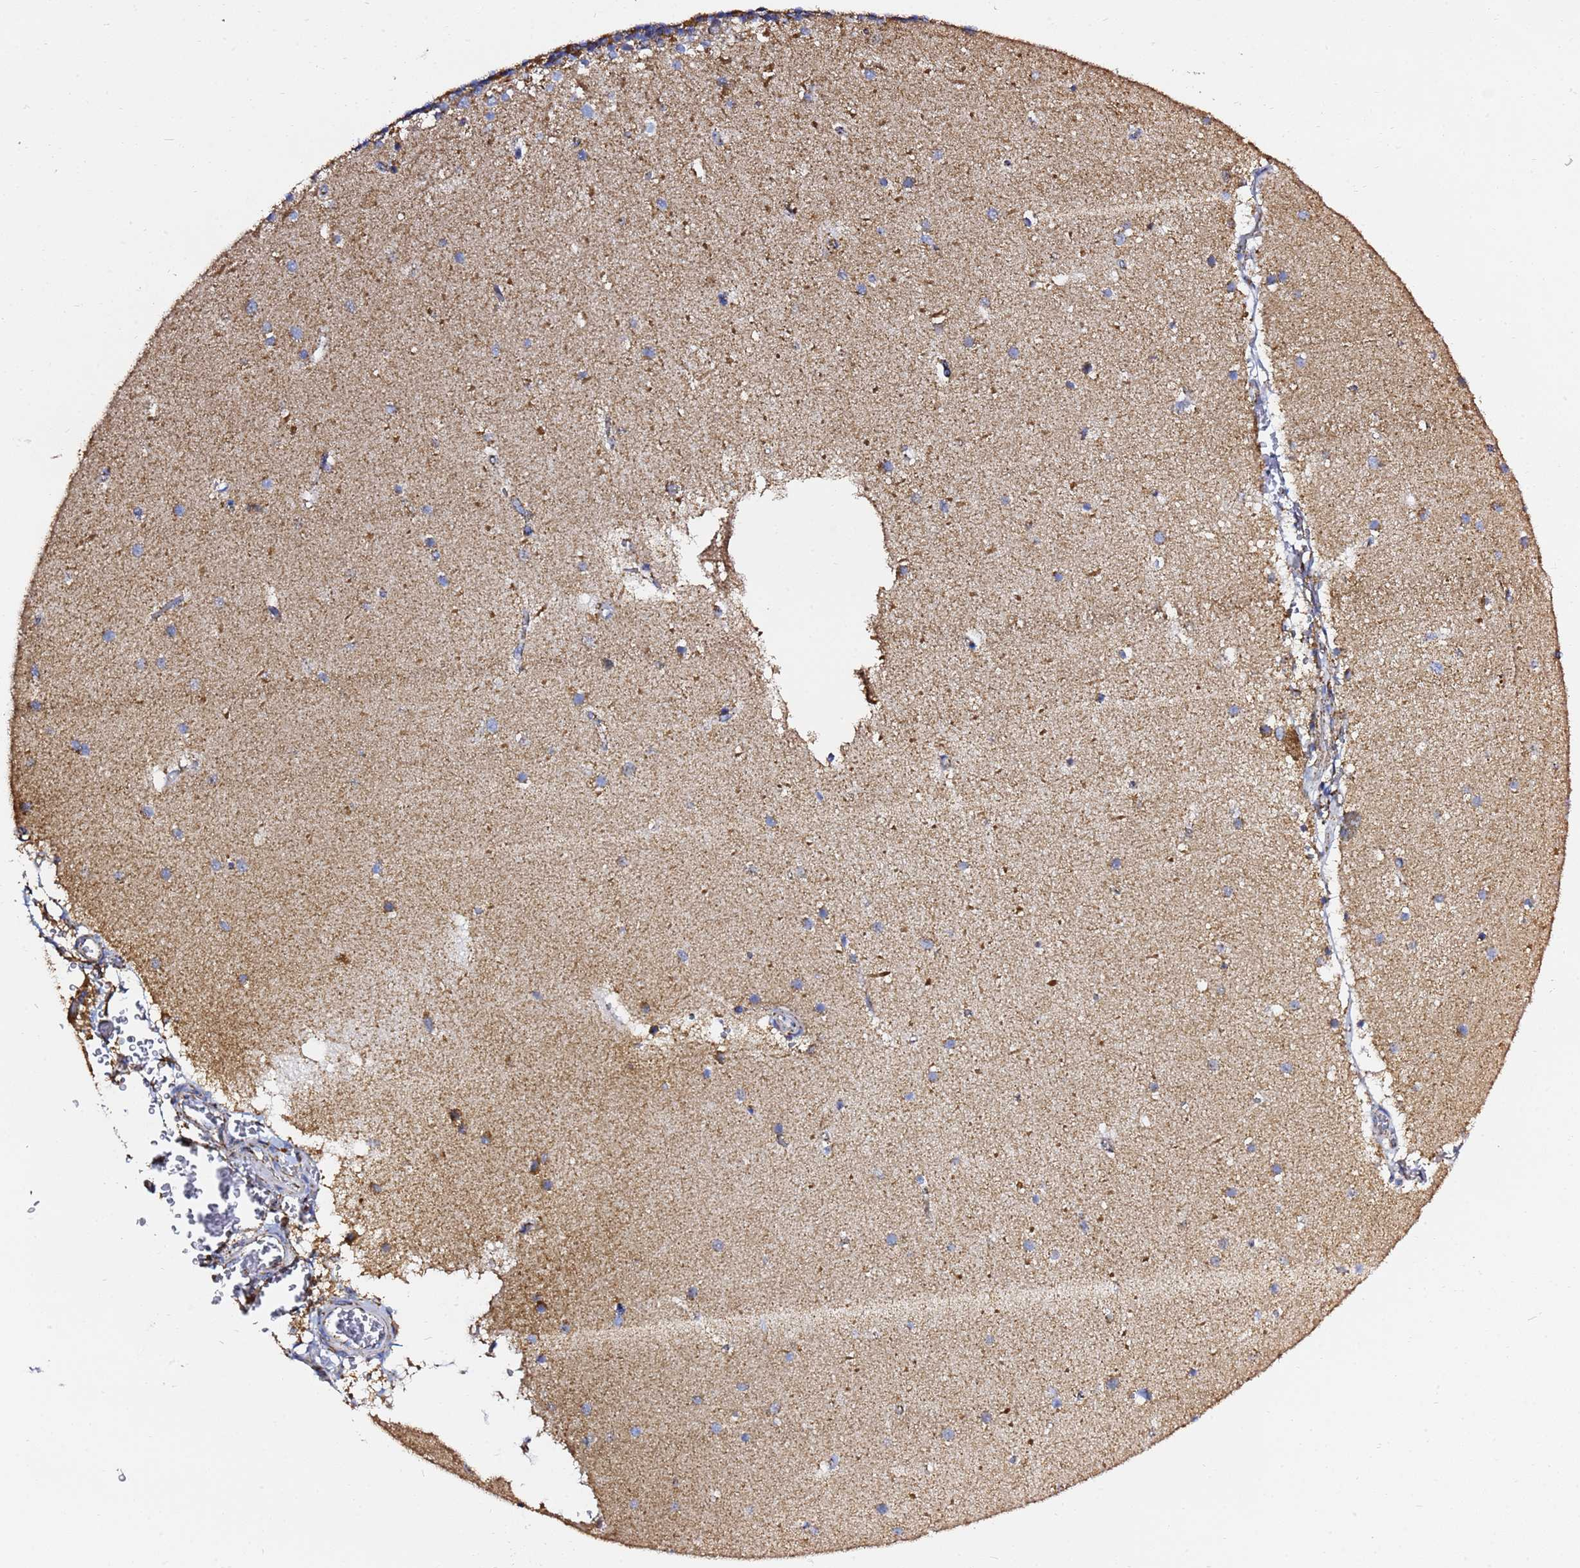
{"staining": {"intensity": "strong", "quantity": "25%-75%", "location": "cytoplasmic/membranous"}, "tissue": "cerebellum", "cell_type": "Cells in granular layer", "image_type": "normal", "snomed": [{"axis": "morphology", "description": "Normal tissue, NOS"}, {"axis": "topography", "description": "Cerebellum"}], "caption": "DAB immunohistochemical staining of benign human cerebellum demonstrates strong cytoplasmic/membranous protein expression in approximately 25%-75% of cells in granular layer.", "gene": "PHB2", "patient": {"sex": "male", "age": 54}}